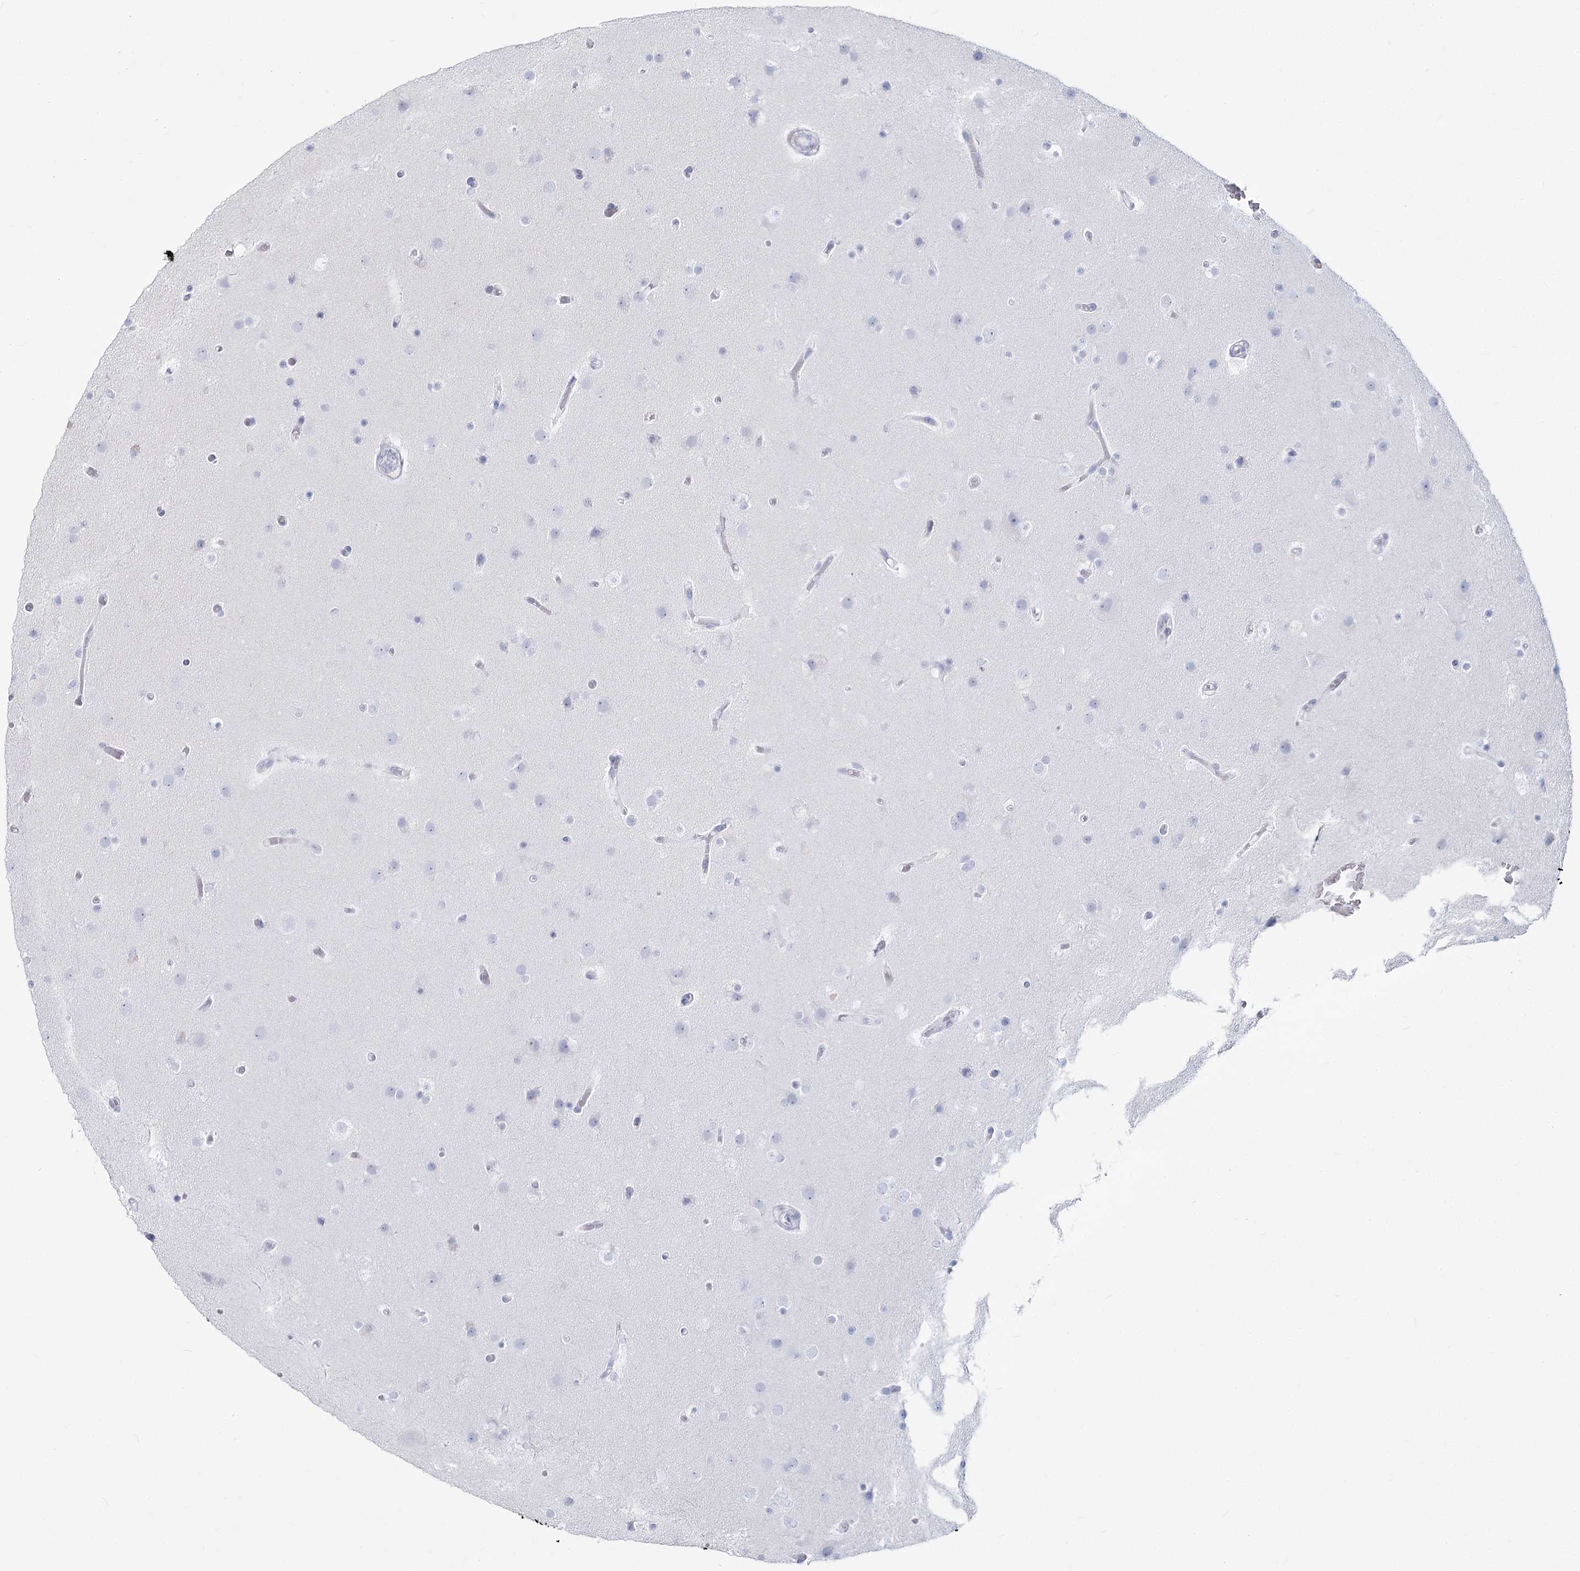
{"staining": {"intensity": "negative", "quantity": "none", "location": "none"}, "tissue": "glioma", "cell_type": "Tumor cells", "image_type": "cancer", "snomed": [{"axis": "morphology", "description": "Glioma, malignant, High grade"}, {"axis": "topography", "description": "Cerebral cortex"}], "caption": "High power microscopy photomicrograph of an immunohistochemistry photomicrograph of malignant glioma (high-grade), revealing no significant expression in tumor cells.", "gene": "SLC6A19", "patient": {"sex": "female", "age": 36}}